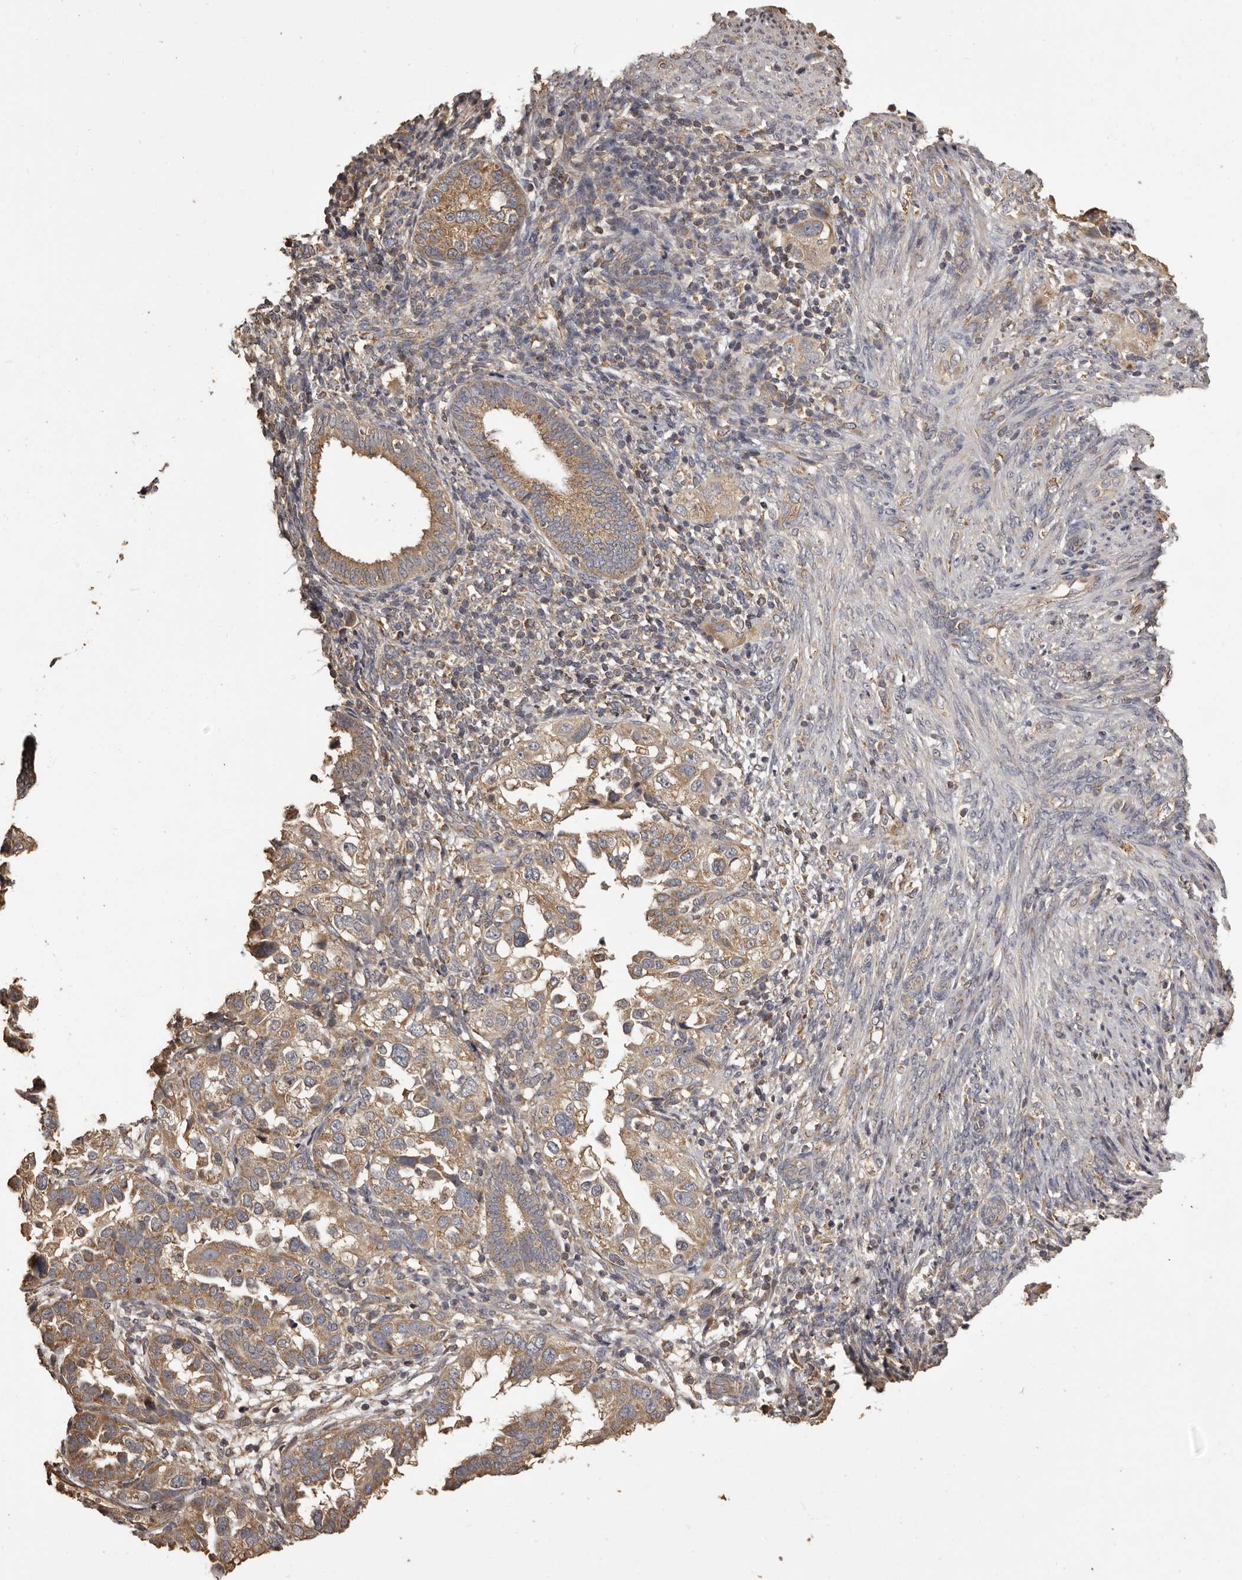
{"staining": {"intensity": "moderate", "quantity": ">75%", "location": "cytoplasmic/membranous"}, "tissue": "endometrial cancer", "cell_type": "Tumor cells", "image_type": "cancer", "snomed": [{"axis": "morphology", "description": "Adenocarcinoma, NOS"}, {"axis": "topography", "description": "Endometrium"}], "caption": "An image of adenocarcinoma (endometrial) stained for a protein demonstrates moderate cytoplasmic/membranous brown staining in tumor cells.", "gene": "MGAT5", "patient": {"sex": "female", "age": 85}}